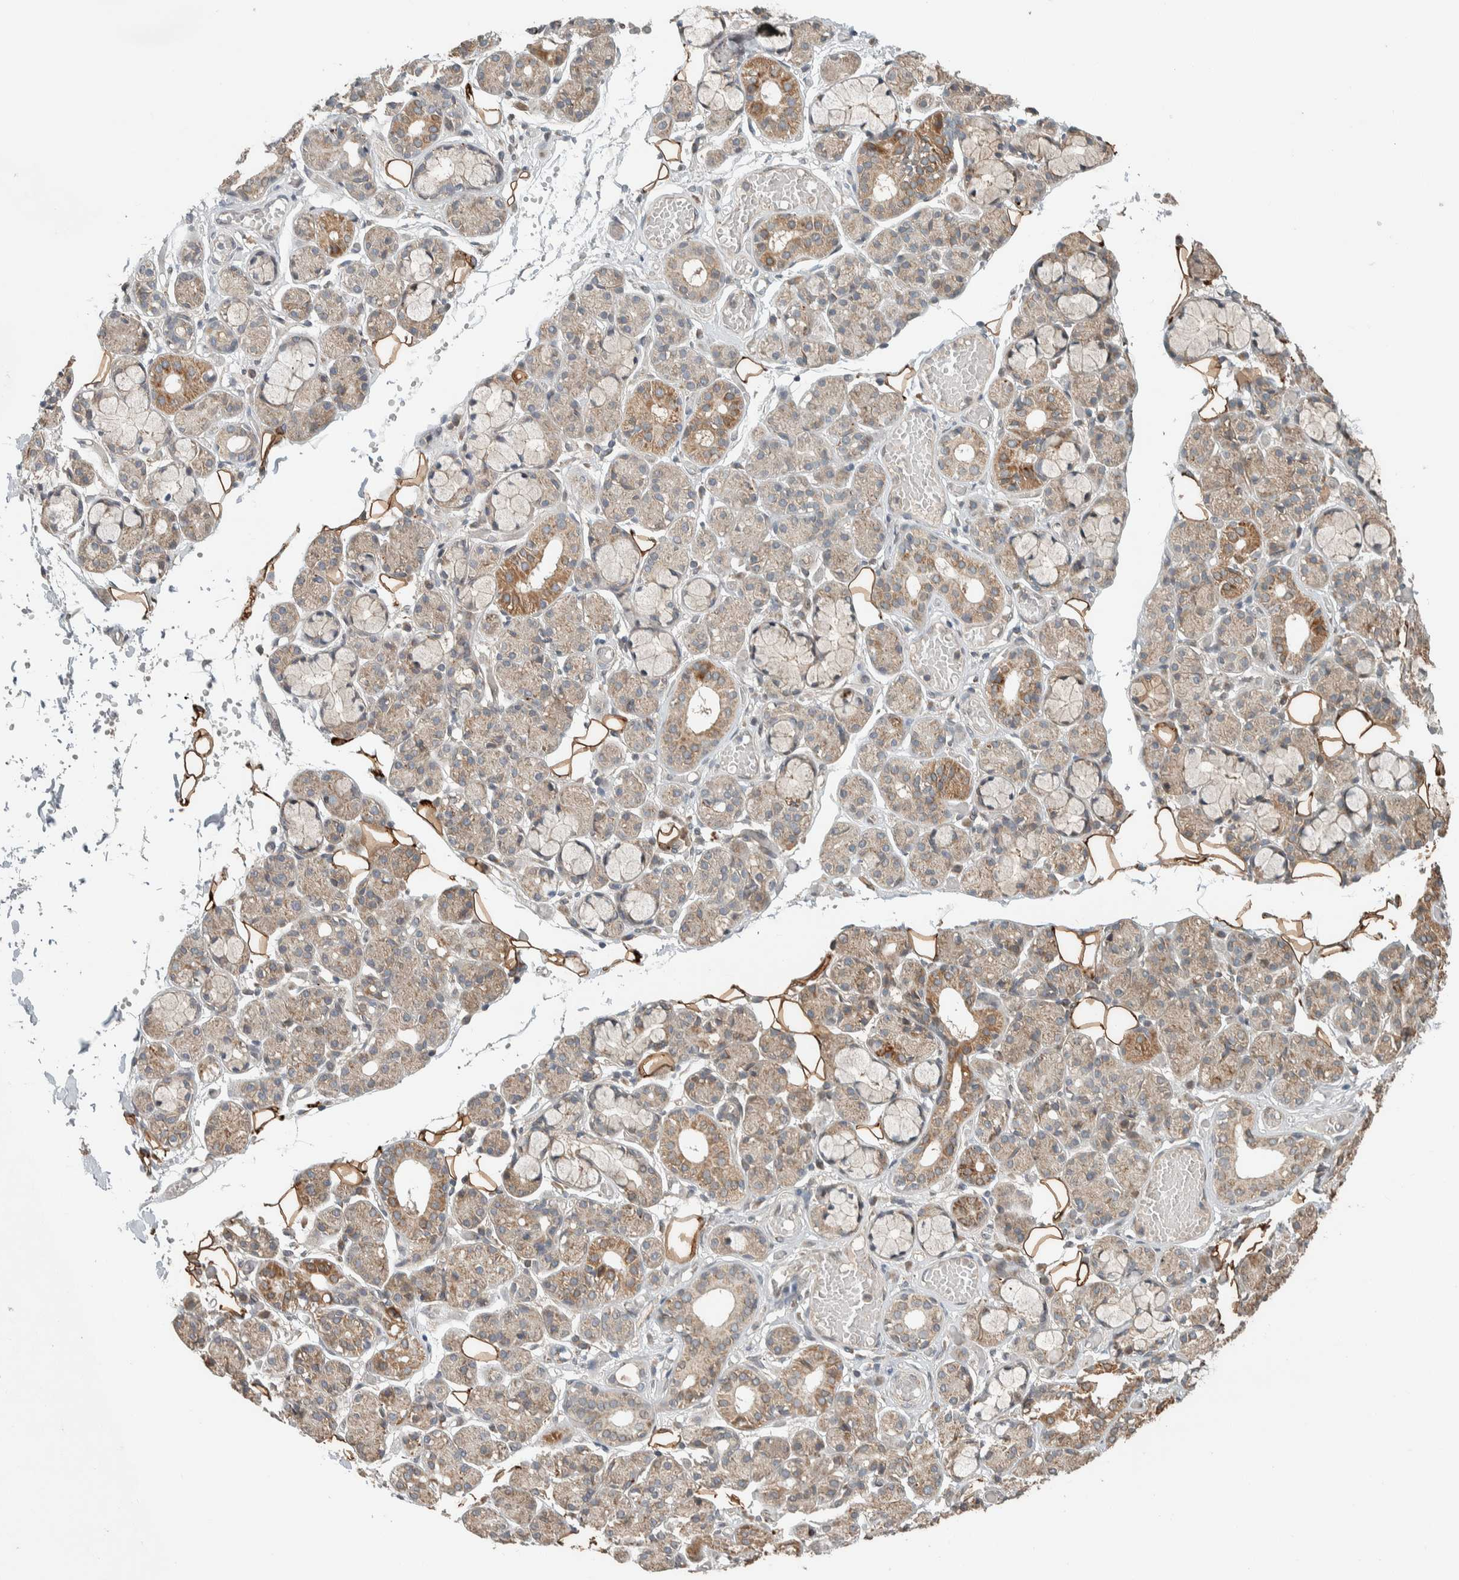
{"staining": {"intensity": "moderate", "quantity": "25%-75%", "location": "cytoplasmic/membranous"}, "tissue": "salivary gland", "cell_type": "Glandular cells", "image_type": "normal", "snomed": [{"axis": "morphology", "description": "Normal tissue, NOS"}, {"axis": "topography", "description": "Salivary gland"}], "caption": "IHC photomicrograph of unremarkable human salivary gland stained for a protein (brown), which exhibits medium levels of moderate cytoplasmic/membranous positivity in about 25%-75% of glandular cells.", "gene": "NBR1", "patient": {"sex": "male", "age": 63}}